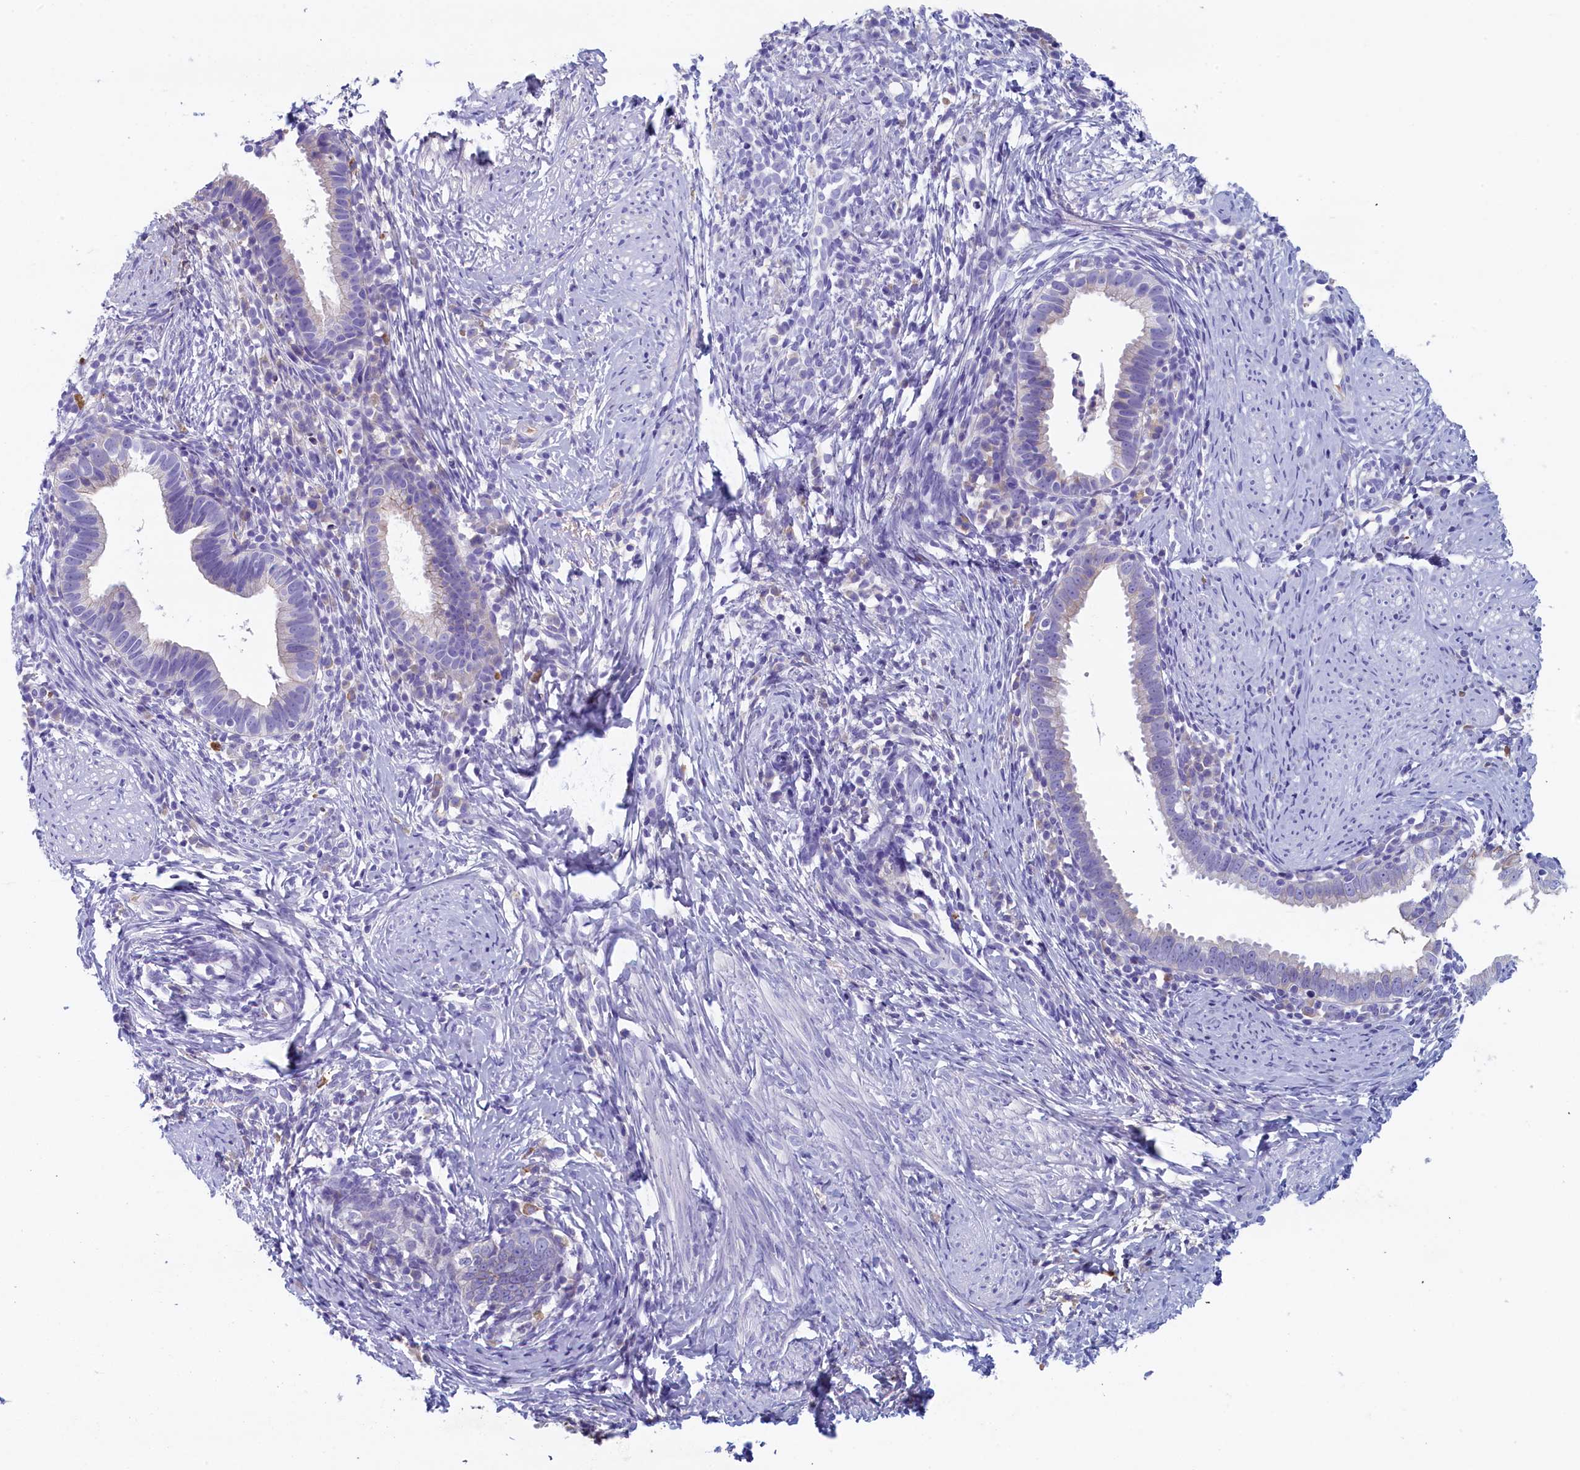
{"staining": {"intensity": "negative", "quantity": "none", "location": "none"}, "tissue": "cervical cancer", "cell_type": "Tumor cells", "image_type": "cancer", "snomed": [{"axis": "morphology", "description": "Adenocarcinoma, NOS"}, {"axis": "topography", "description": "Cervix"}], "caption": "Cervical cancer stained for a protein using IHC shows no expression tumor cells.", "gene": "GUCA1C", "patient": {"sex": "female", "age": 36}}